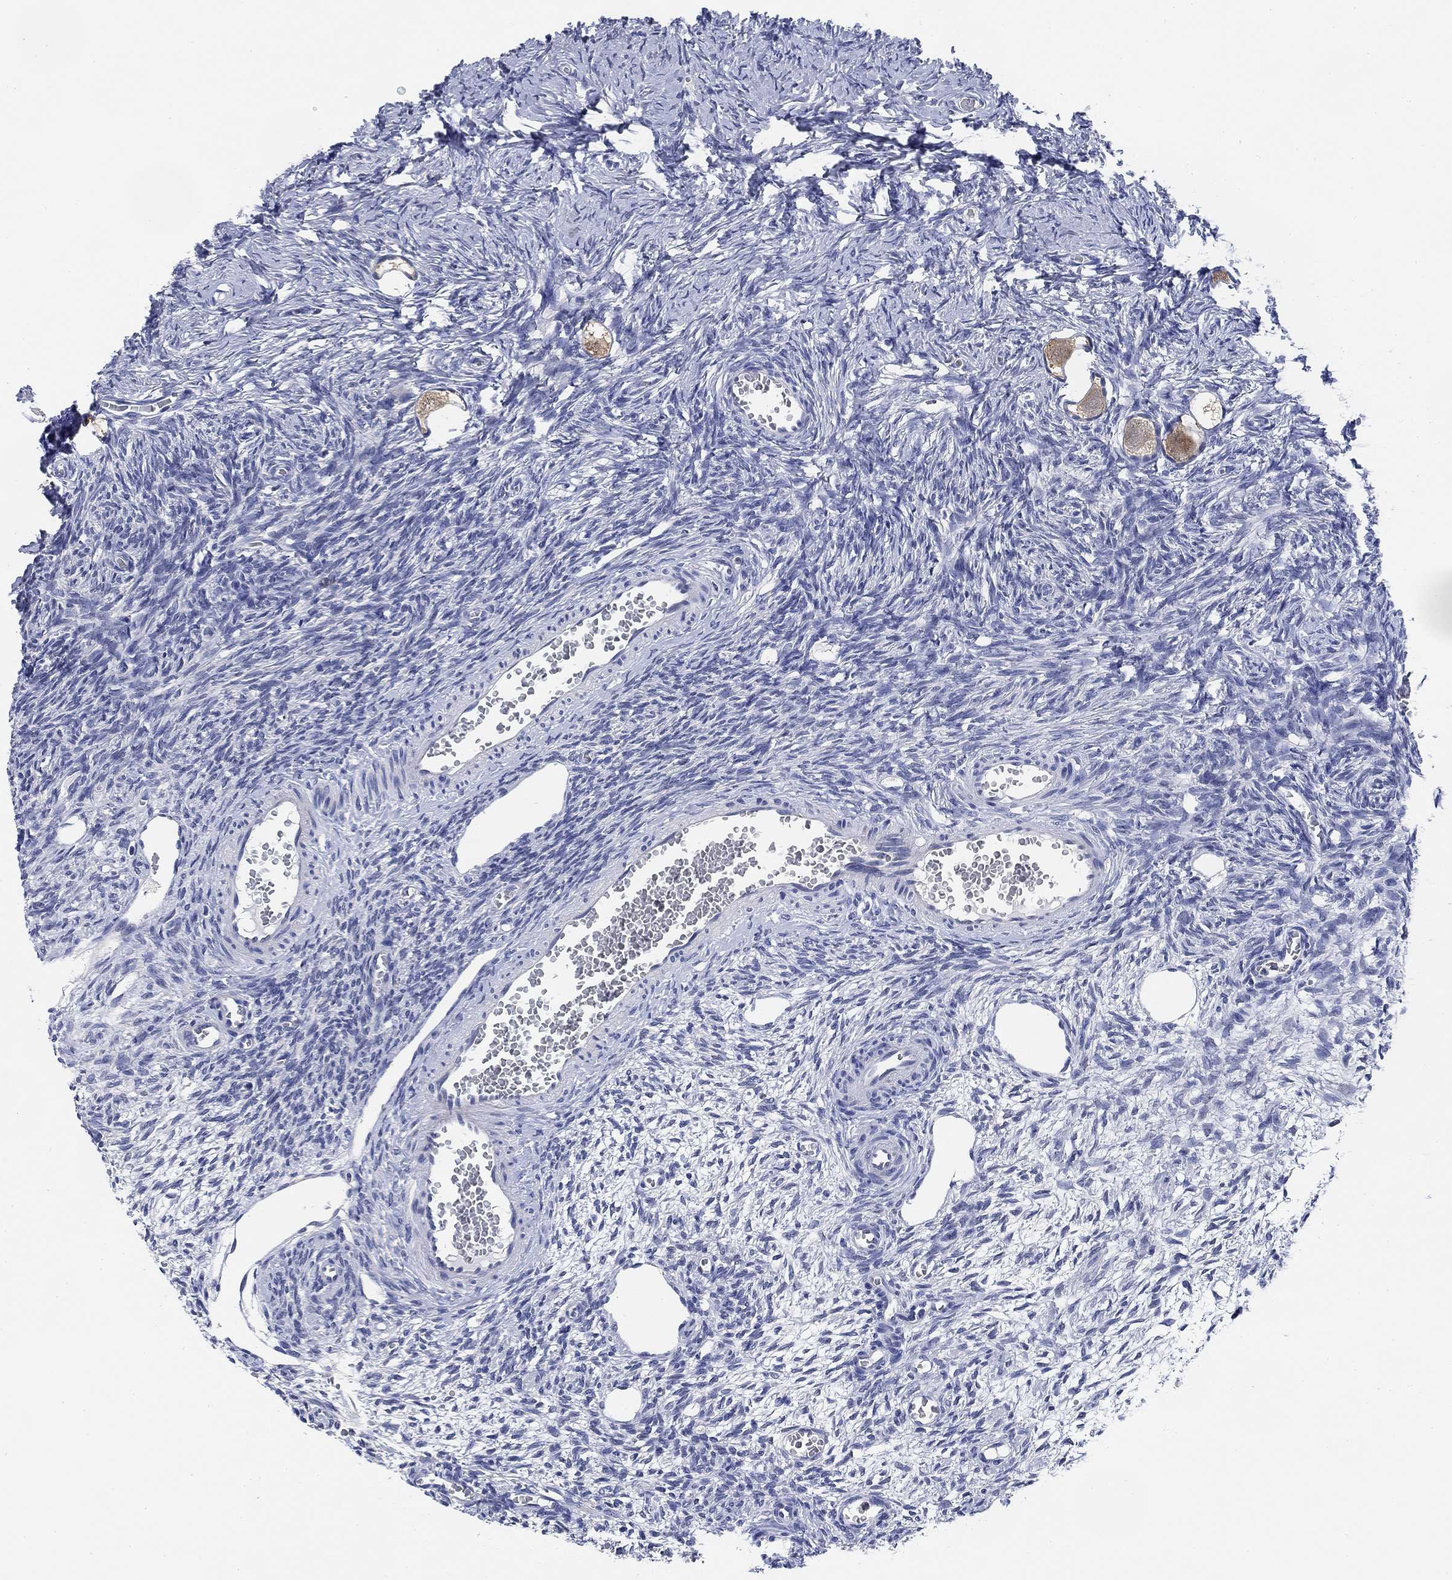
{"staining": {"intensity": "weak", "quantity": "25%-75%", "location": "cytoplasmic/membranous"}, "tissue": "ovary", "cell_type": "Follicle cells", "image_type": "normal", "snomed": [{"axis": "morphology", "description": "Normal tissue, NOS"}, {"axis": "topography", "description": "Ovary"}], "caption": "The histopathology image reveals staining of normal ovary, revealing weak cytoplasmic/membranous protein expression (brown color) within follicle cells. Using DAB (3,3'-diaminobenzidine) (brown) and hematoxylin (blue) stains, captured at high magnification using brightfield microscopy.", "gene": "DAZL", "patient": {"sex": "female", "age": 27}}